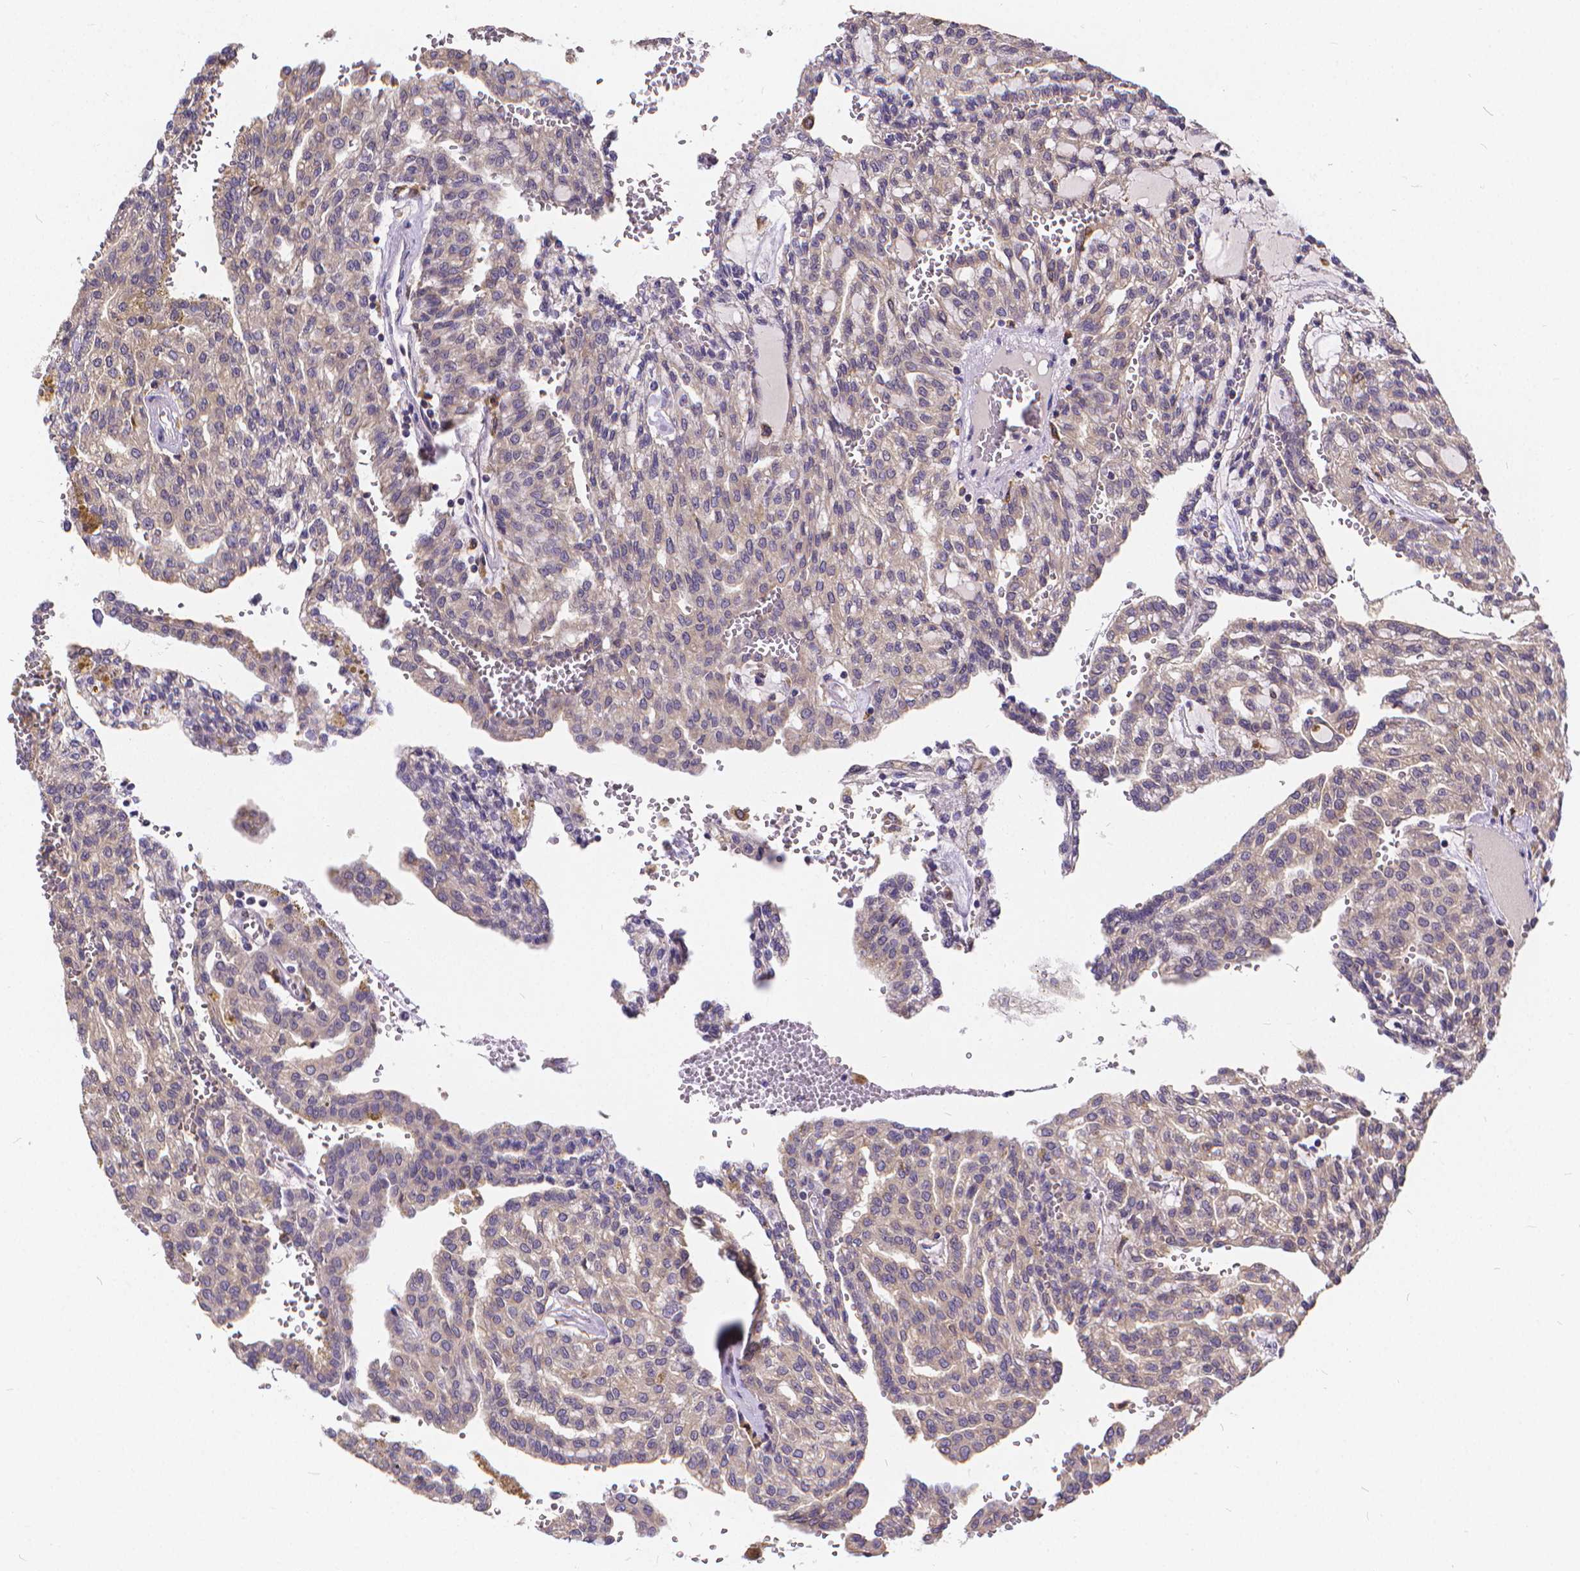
{"staining": {"intensity": "negative", "quantity": "none", "location": "none"}, "tissue": "renal cancer", "cell_type": "Tumor cells", "image_type": "cancer", "snomed": [{"axis": "morphology", "description": "Adenocarcinoma, NOS"}, {"axis": "topography", "description": "Kidney"}], "caption": "Immunohistochemical staining of human renal adenocarcinoma reveals no significant staining in tumor cells. The staining is performed using DAB (3,3'-diaminobenzidine) brown chromogen with nuclei counter-stained in using hematoxylin.", "gene": "GLRB", "patient": {"sex": "male", "age": 63}}